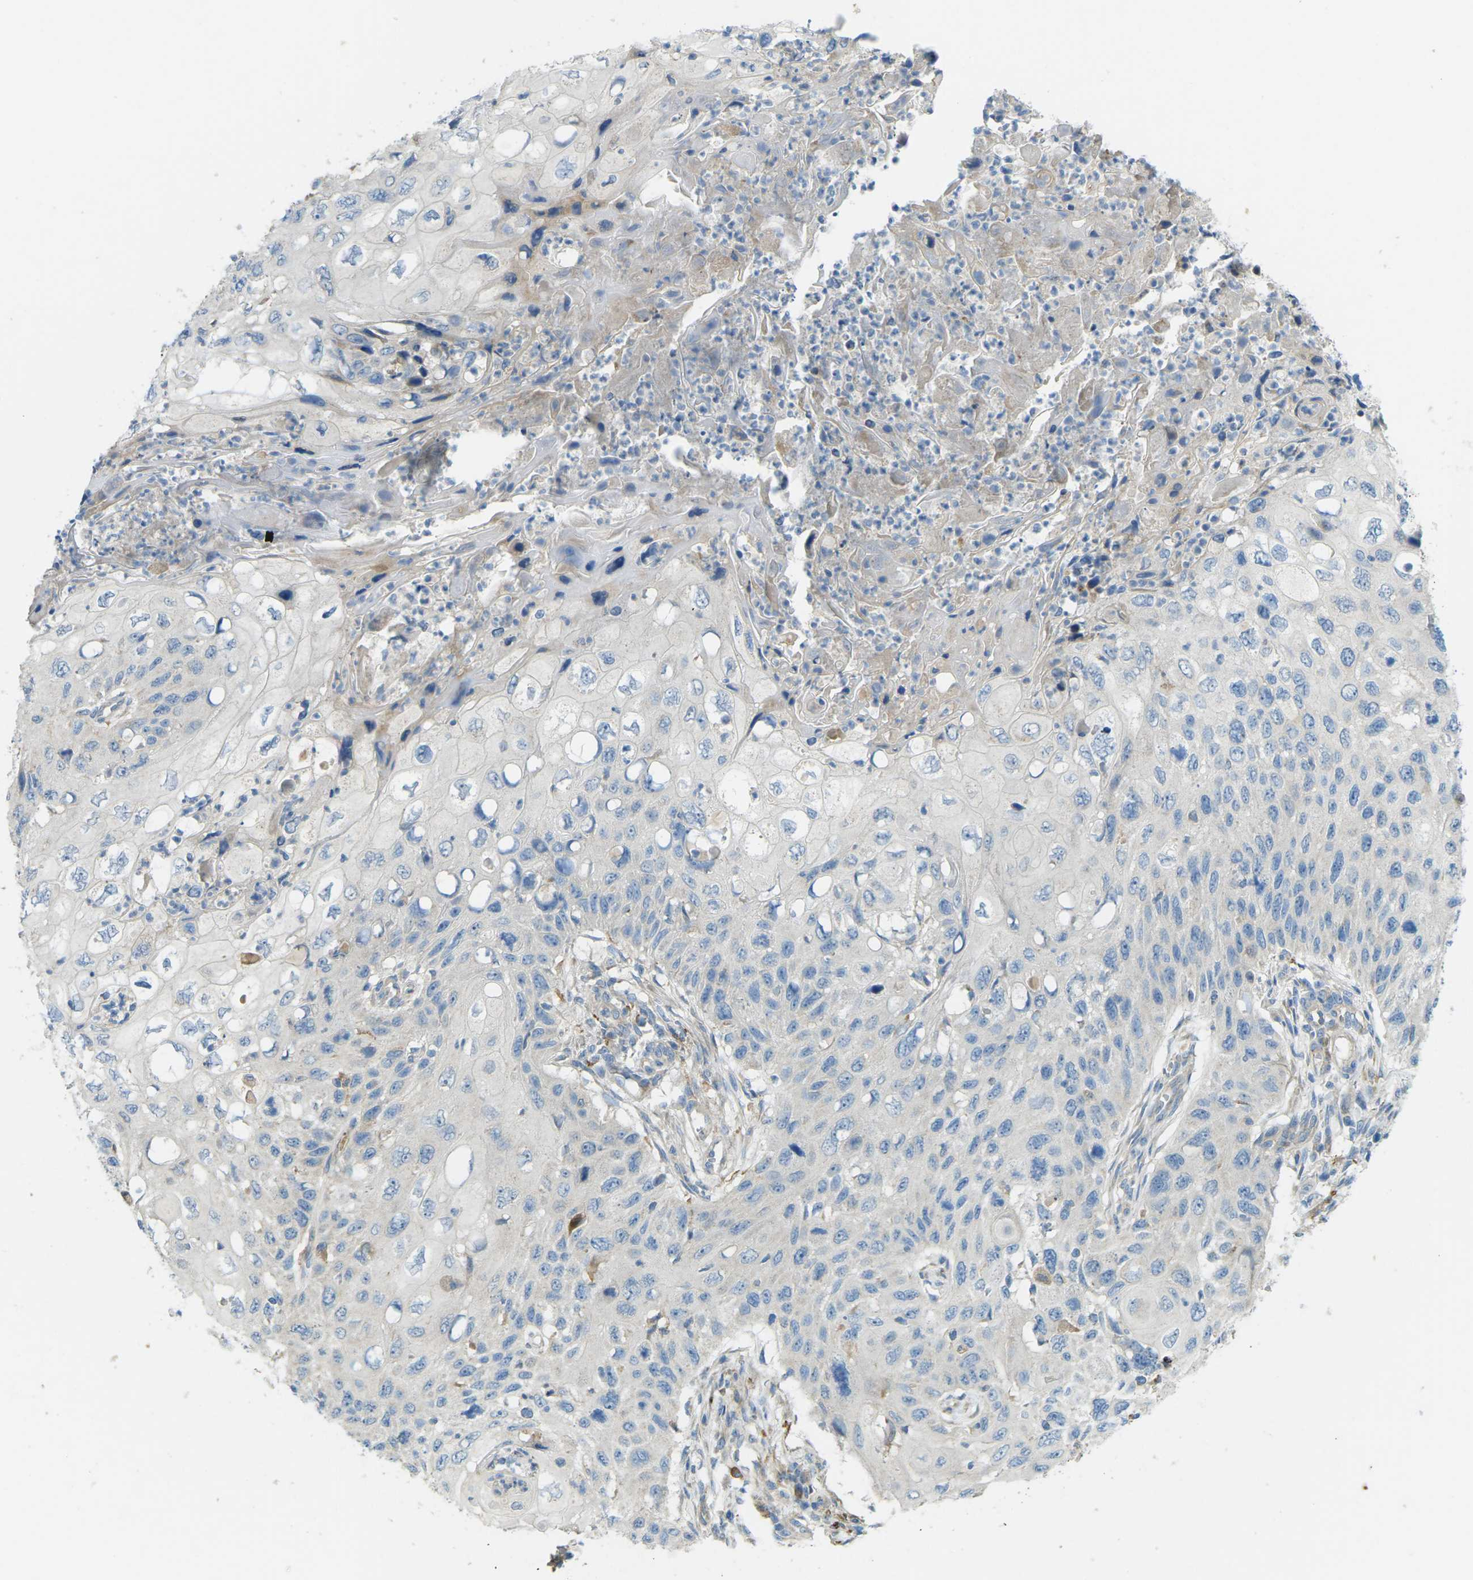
{"staining": {"intensity": "negative", "quantity": "none", "location": "none"}, "tissue": "cervical cancer", "cell_type": "Tumor cells", "image_type": "cancer", "snomed": [{"axis": "morphology", "description": "Squamous cell carcinoma, NOS"}, {"axis": "topography", "description": "Cervix"}], "caption": "A high-resolution photomicrograph shows immunohistochemistry staining of cervical cancer, which shows no significant positivity in tumor cells.", "gene": "MYLK4", "patient": {"sex": "female", "age": 70}}